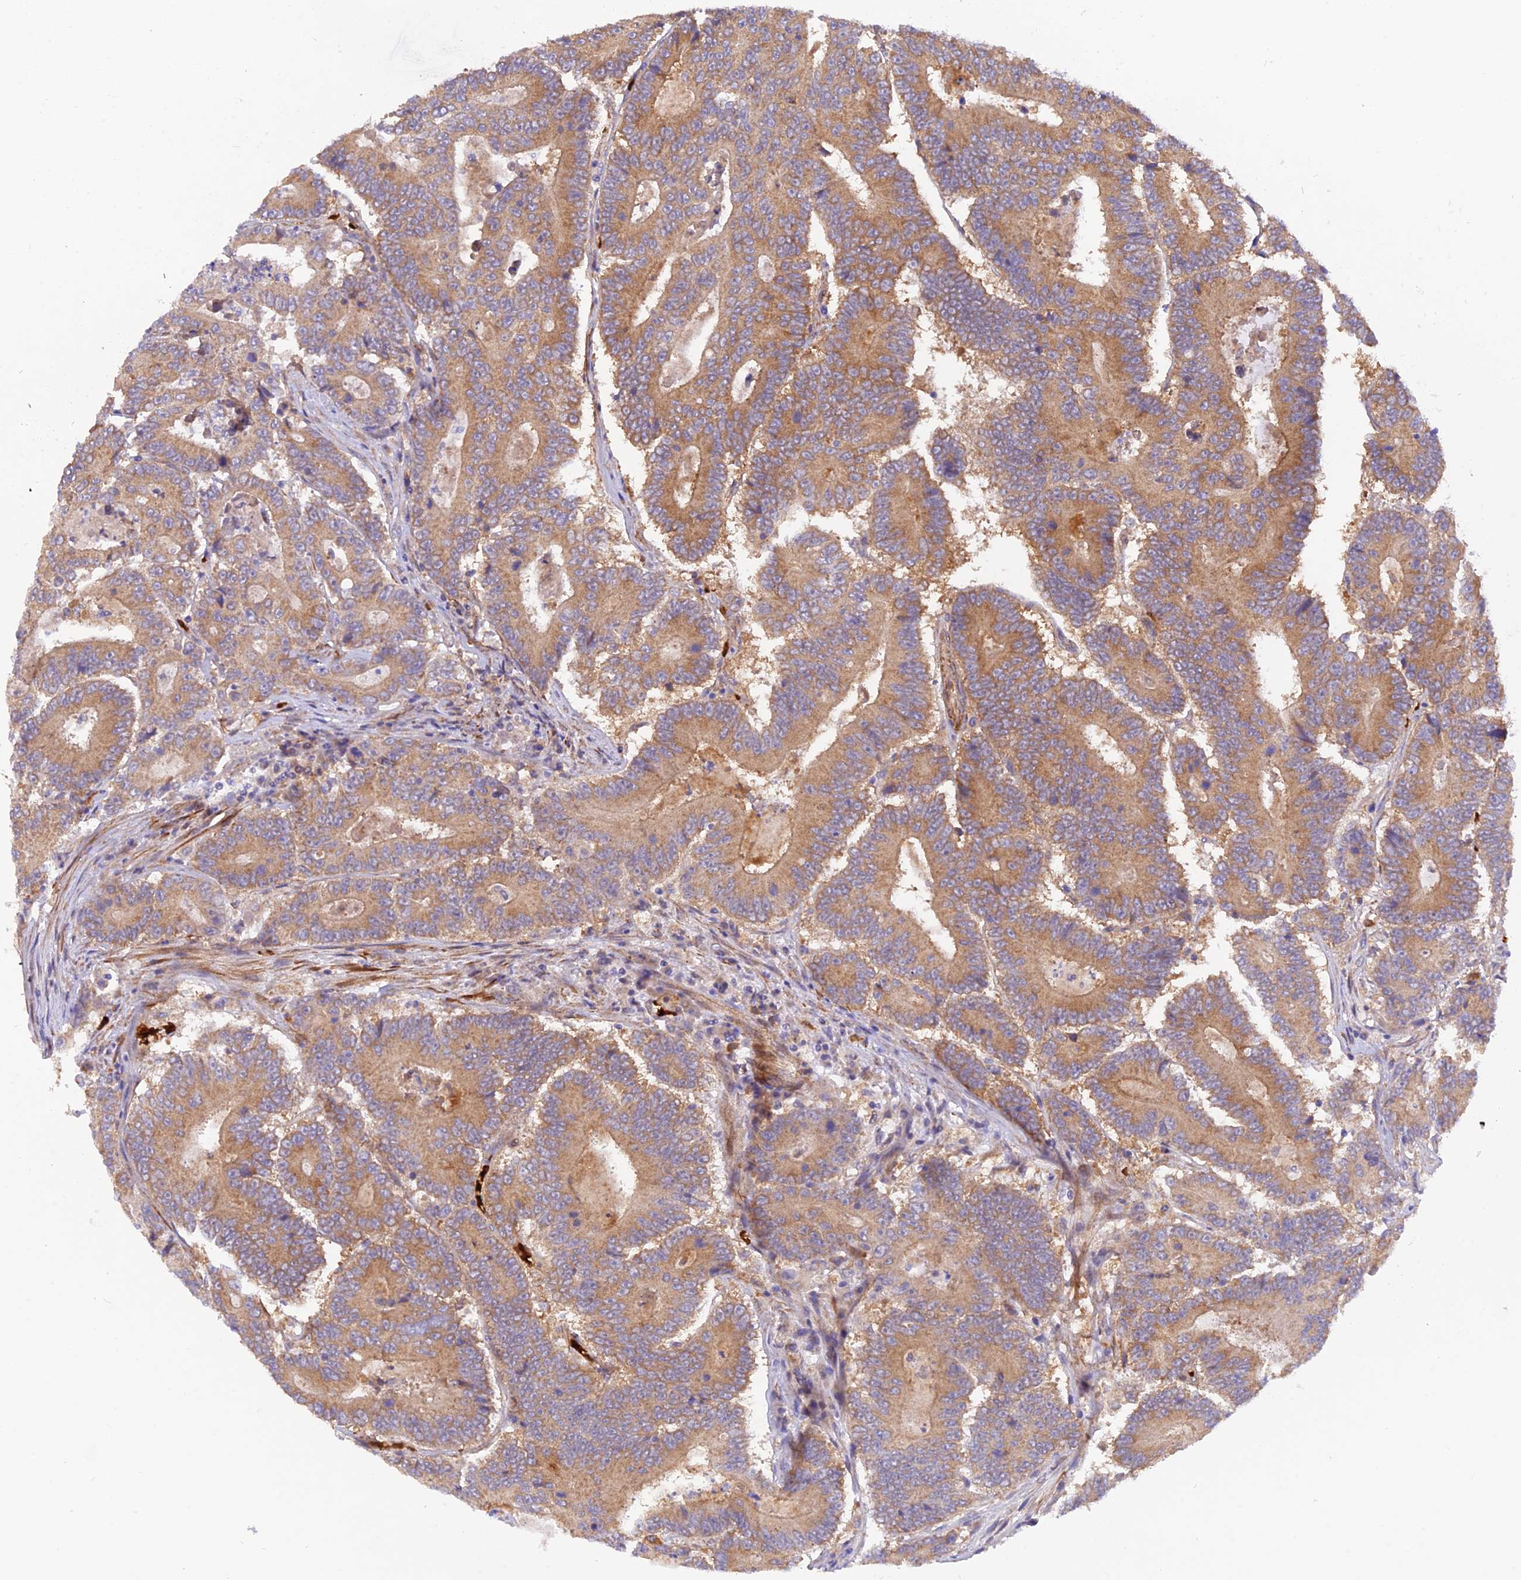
{"staining": {"intensity": "moderate", "quantity": ">75%", "location": "cytoplasmic/membranous"}, "tissue": "colorectal cancer", "cell_type": "Tumor cells", "image_type": "cancer", "snomed": [{"axis": "morphology", "description": "Adenocarcinoma, NOS"}, {"axis": "topography", "description": "Colon"}], "caption": "The photomicrograph demonstrates a brown stain indicating the presence of a protein in the cytoplasmic/membranous of tumor cells in colorectal adenocarcinoma. (Stains: DAB (3,3'-diaminobenzidine) in brown, nuclei in blue, Microscopy: brightfield microscopy at high magnification).", "gene": "WDFY4", "patient": {"sex": "male", "age": 83}}